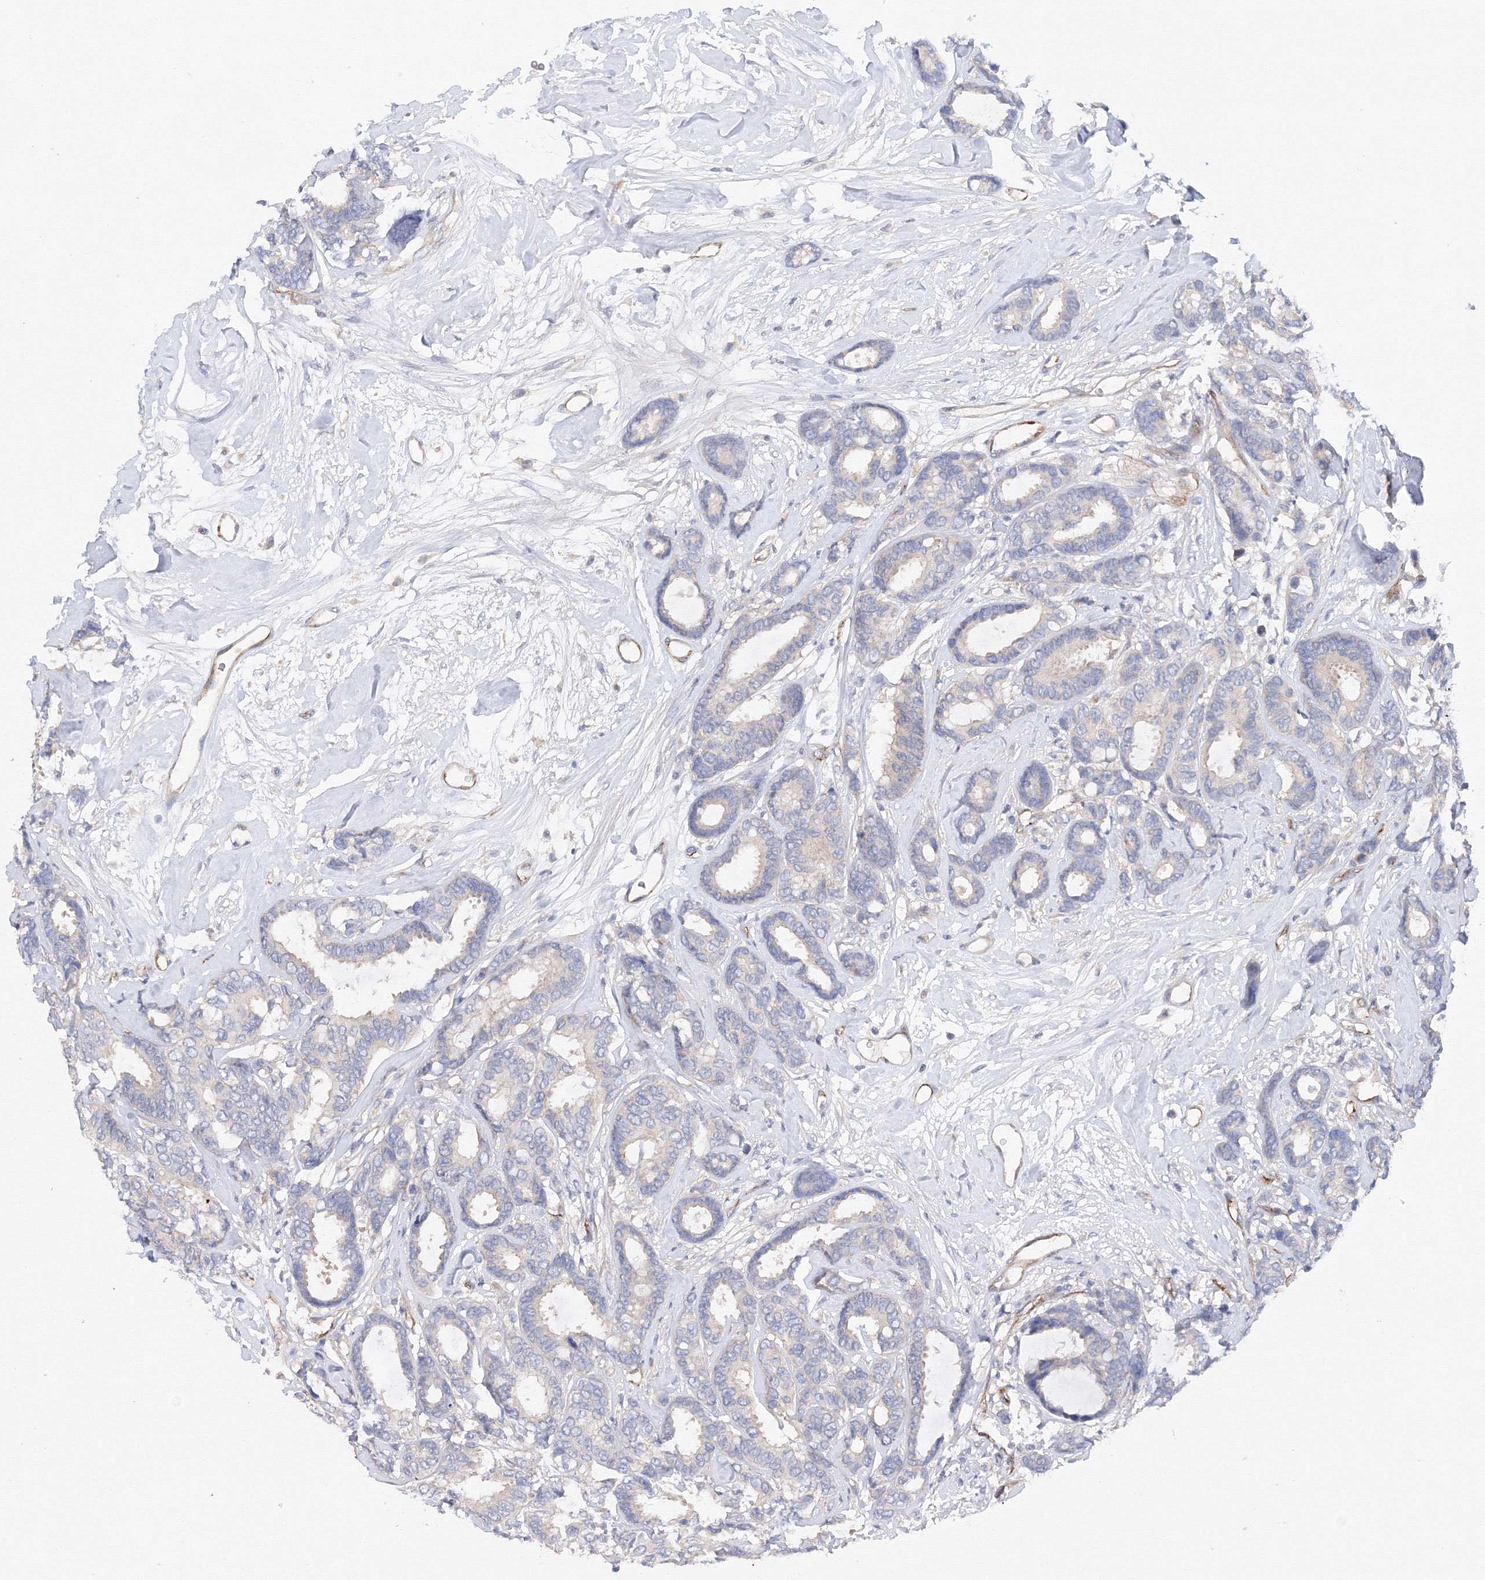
{"staining": {"intensity": "negative", "quantity": "none", "location": "none"}, "tissue": "breast cancer", "cell_type": "Tumor cells", "image_type": "cancer", "snomed": [{"axis": "morphology", "description": "Duct carcinoma"}, {"axis": "topography", "description": "Breast"}], "caption": "The image shows no staining of tumor cells in breast invasive ductal carcinoma.", "gene": "DIS3L2", "patient": {"sex": "female", "age": 87}}